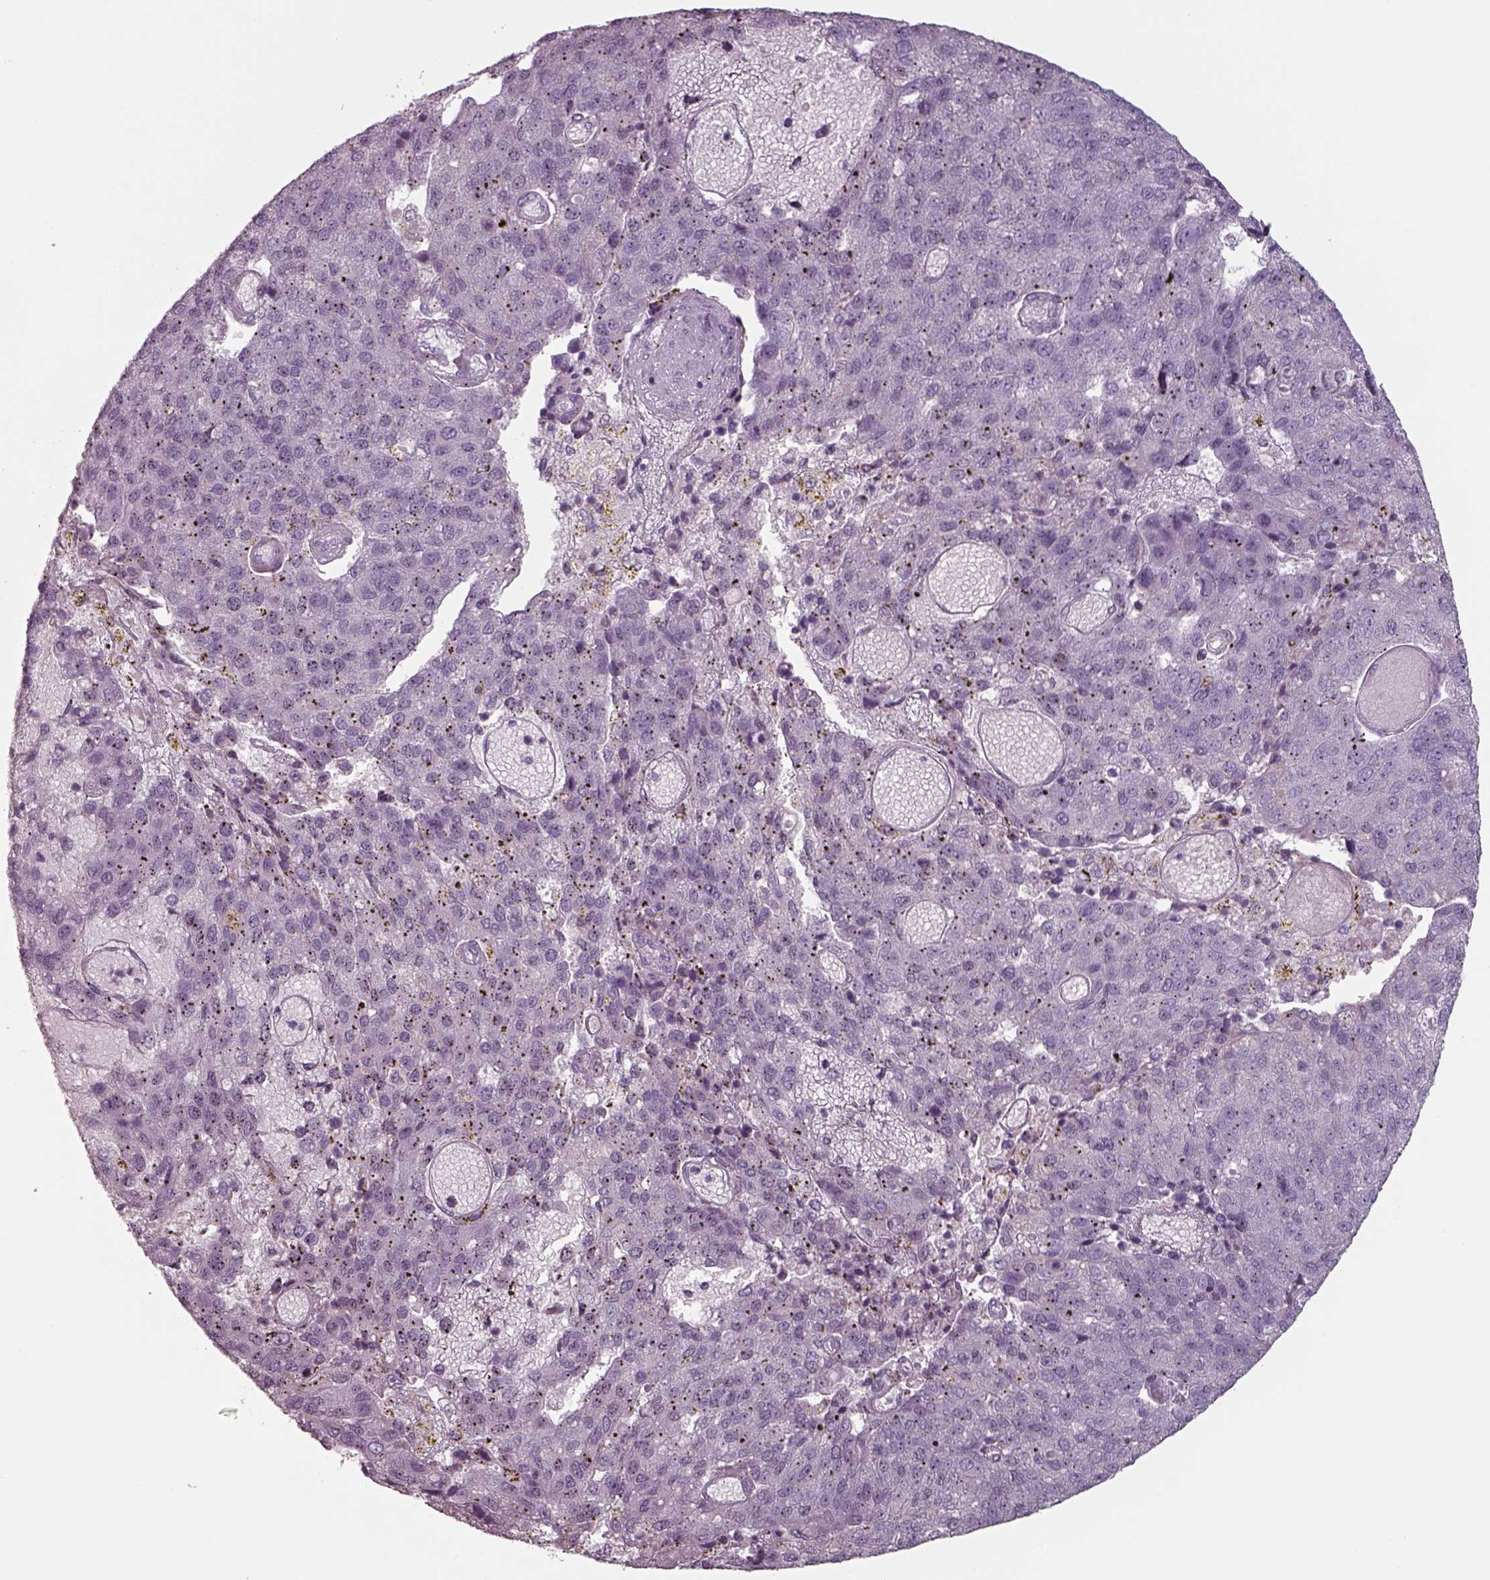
{"staining": {"intensity": "negative", "quantity": "none", "location": "none"}, "tissue": "pancreatic cancer", "cell_type": "Tumor cells", "image_type": "cancer", "snomed": [{"axis": "morphology", "description": "Adenocarcinoma, NOS"}, {"axis": "topography", "description": "Pancreas"}], "caption": "Pancreatic cancer (adenocarcinoma) was stained to show a protein in brown. There is no significant staining in tumor cells. Nuclei are stained in blue.", "gene": "SEPTIN14", "patient": {"sex": "female", "age": 61}}